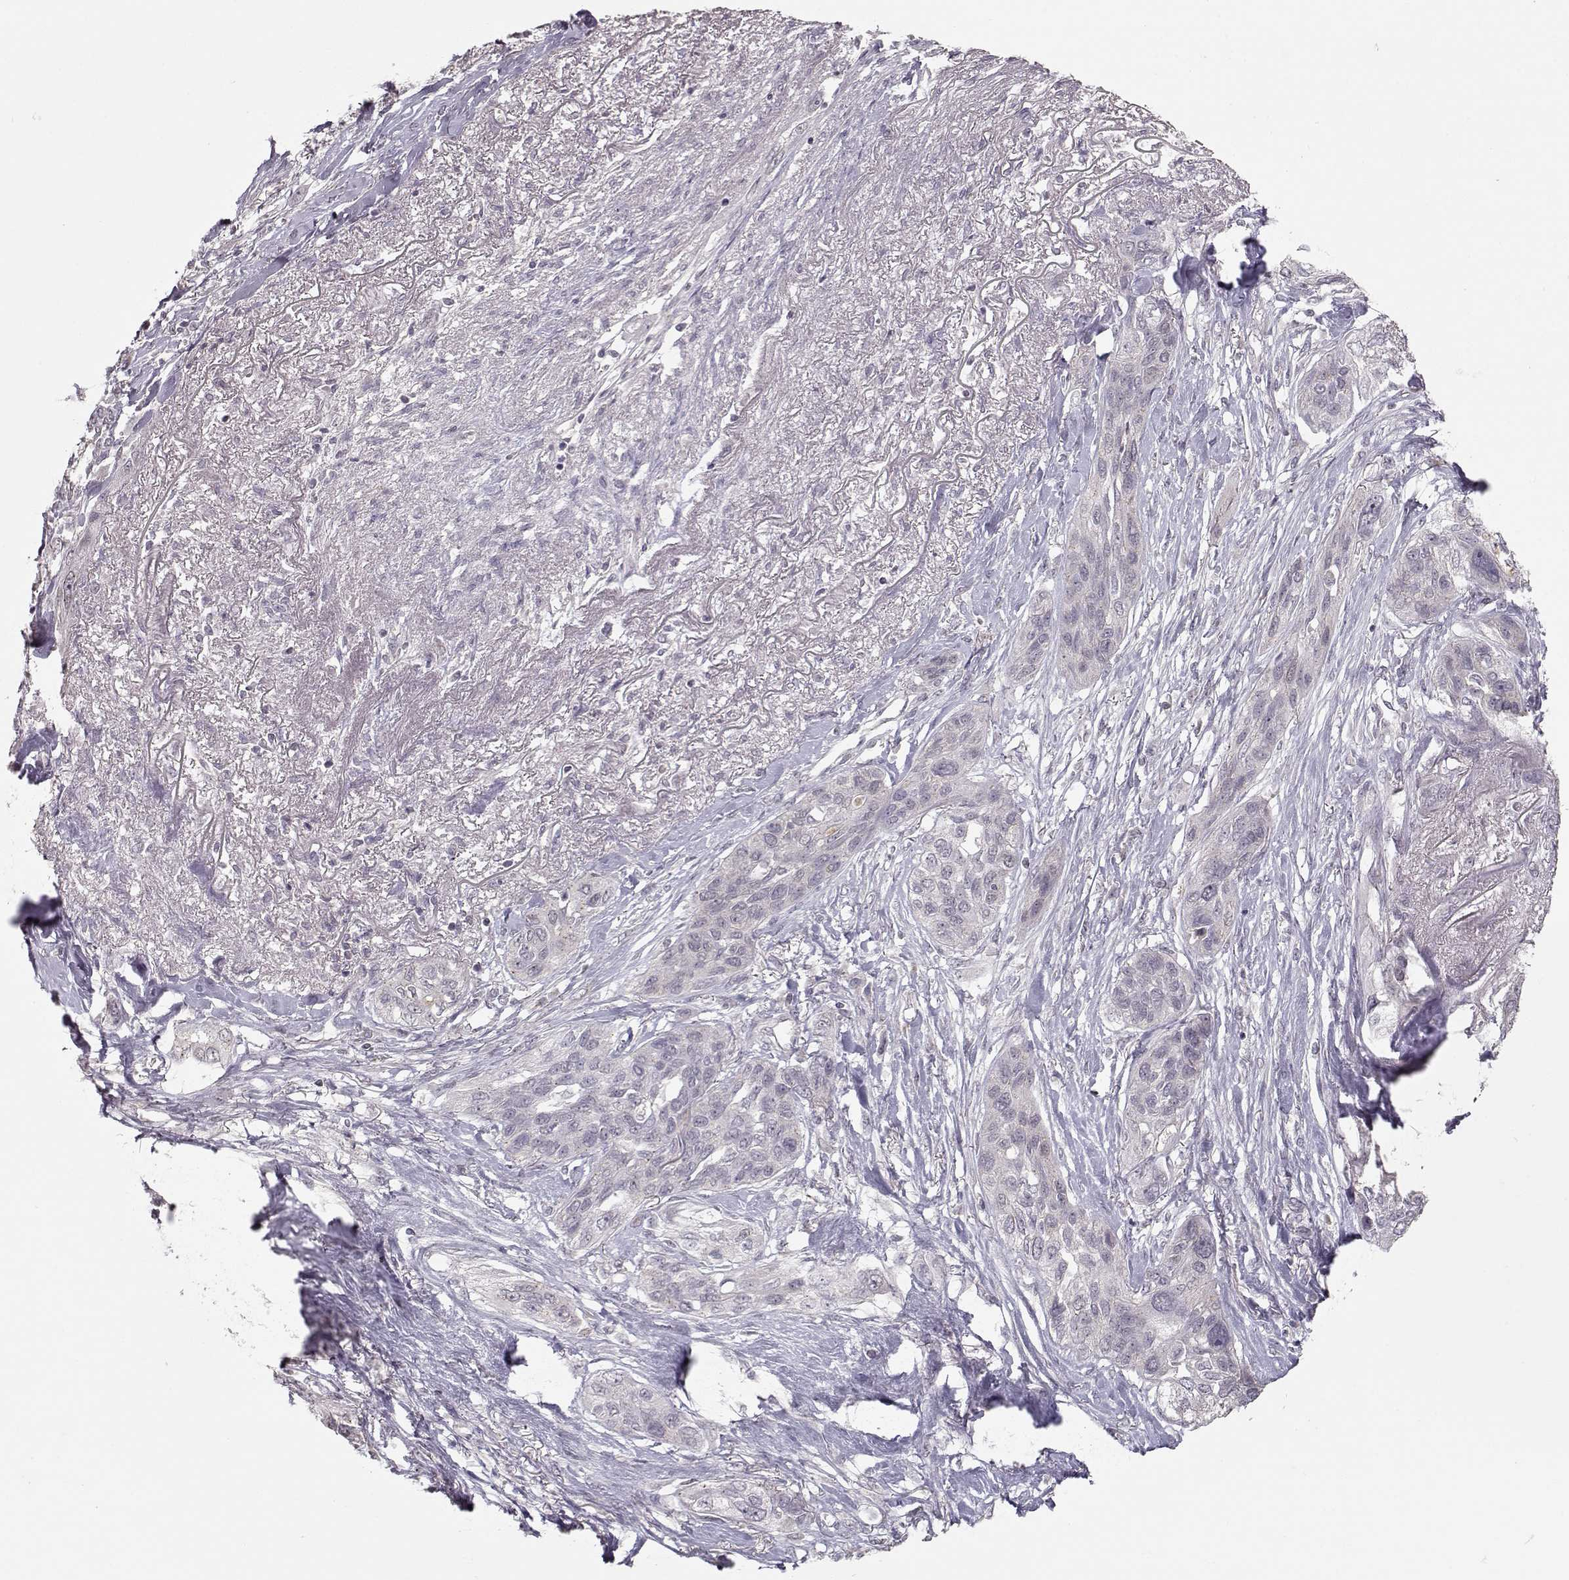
{"staining": {"intensity": "negative", "quantity": "none", "location": "none"}, "tissue": "lung cancer", "cell_type": "Tumor cells", "image_type": "cancer", "snomed": [{"axis": "morphology", "description": "Squamous cell carcinoma, NOS"}, {"axis": "topography", "description": "Lung"}], "caption": "Image shows no significant protein positivity in tumor cells of lung cancer (squamous cell carcinoma).", "gene": "PNMT", "patient": {"sex": "female", "age": 70}}